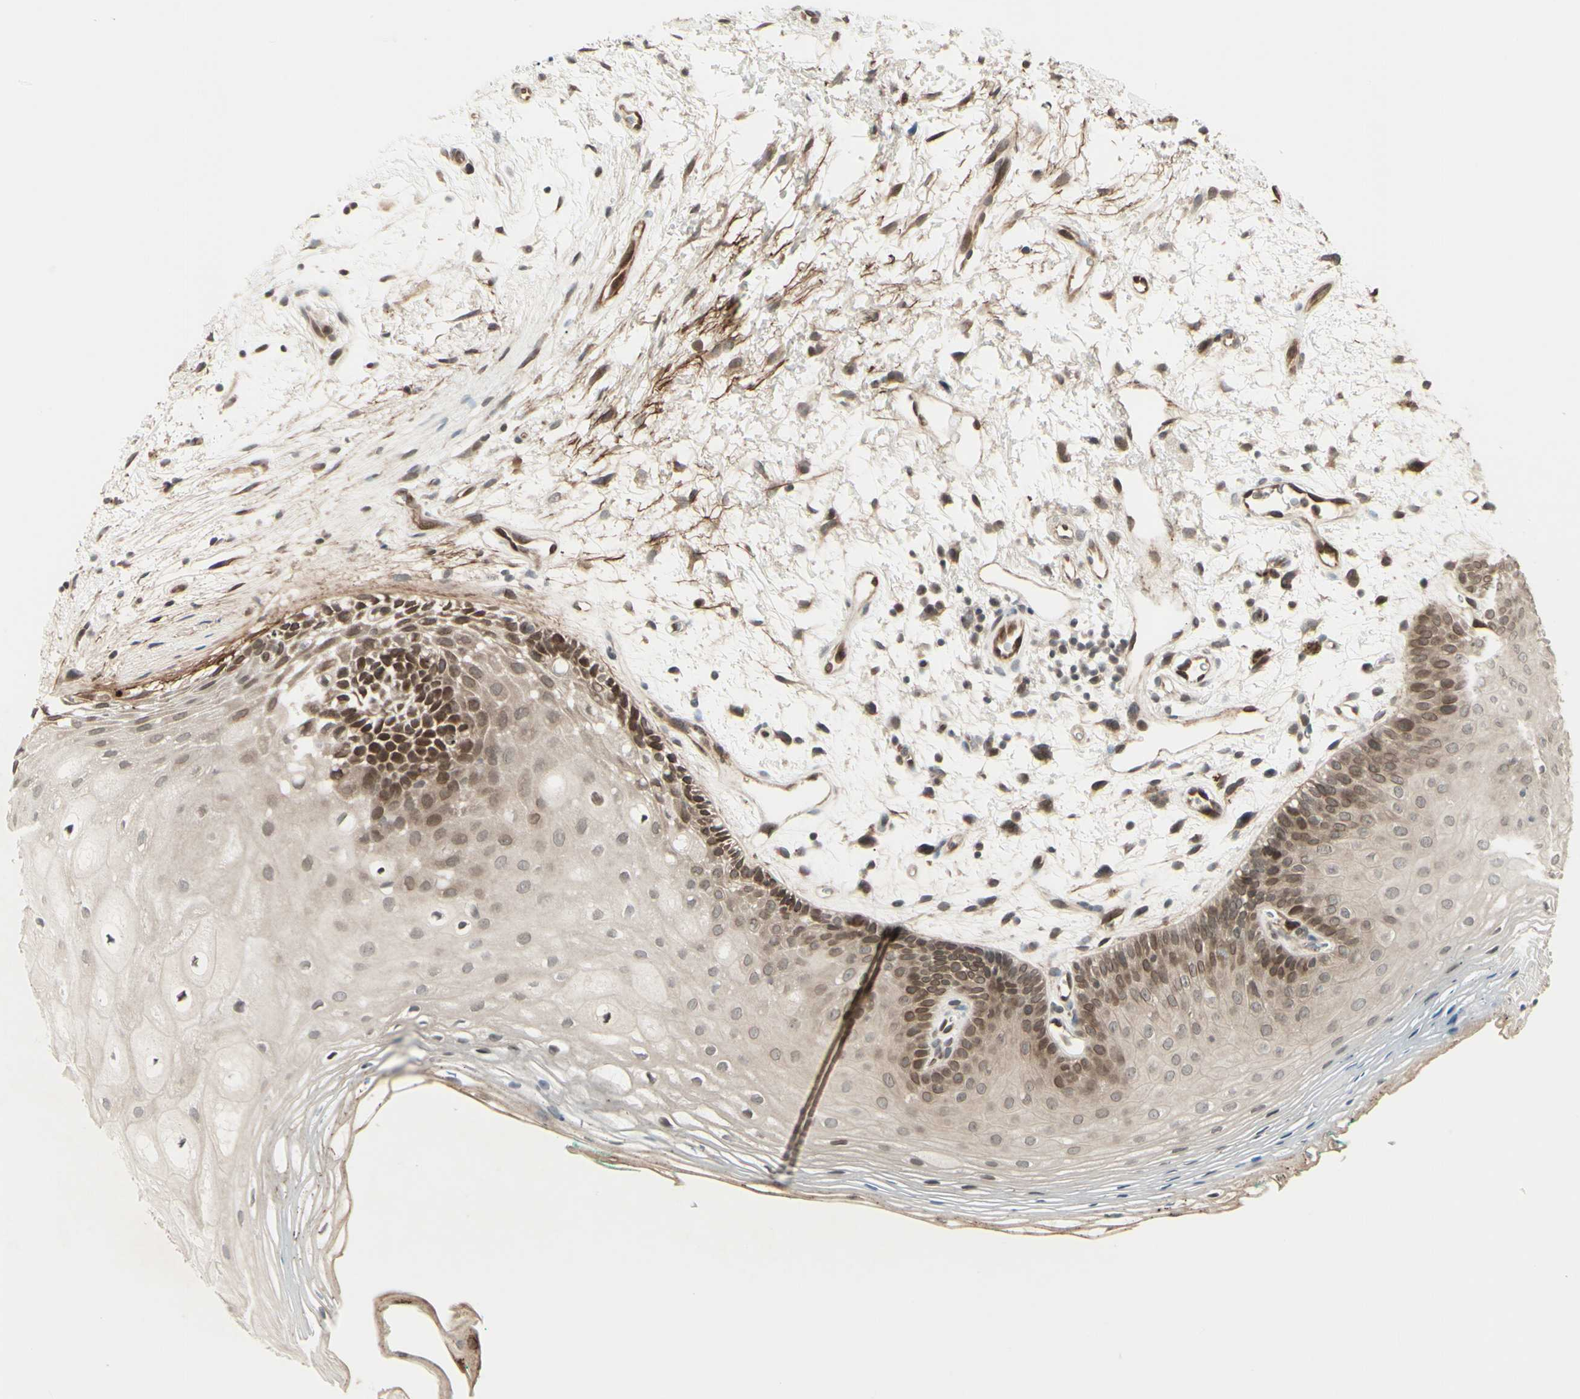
{"staining": {"intensity": "moderate", "quantity": ">75%", "location": "cytoplasmic/membranous,nuclear"}, "tissue": "oral mucosa", "cell_type": "Squamous epithelial cells", "image_type": "normal", "snomed": [{"axis": "morphology", "description": "Normal tissue, NOS"}, {"axis": "topography", "description": "Skeletal muscle"}, {"axis": "topography", "description": "Oral tissue"}, {"axis": "topography", "description": "Peripheral nerve tissue"}], "caption": "Immunohistochemistry of unremarkable oral mucosa reveals medium levels of moderate cytoplasmic/membranous,nuclear staining in approximately >75% of squamous epithelial cells. Ihc stains the protein of interest in brown and the nuclei are stained blue.", "gene": "MLF2", "patient": {"sex": "female", "age": 84}}